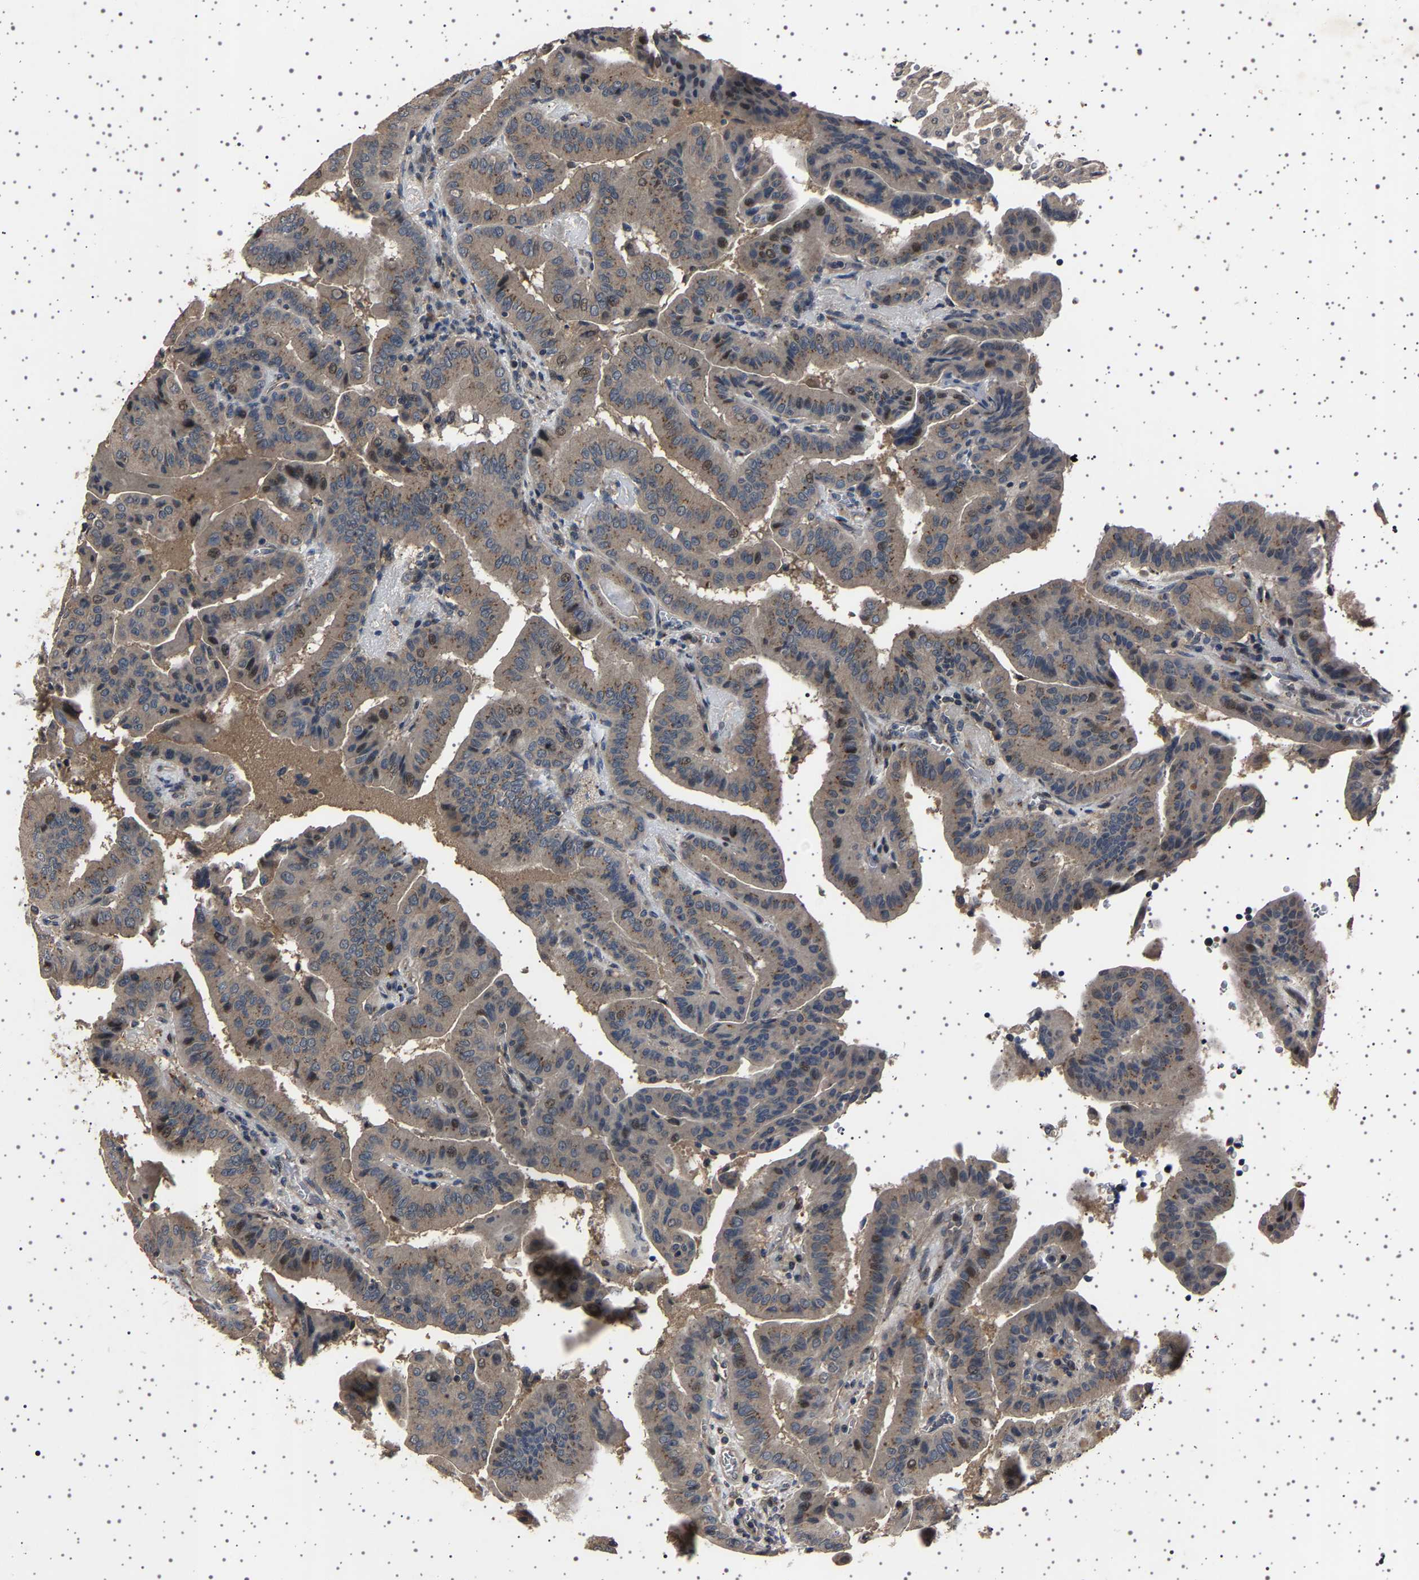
{"staining": {"intensity": "weak", "quantity": ">75%", "location": "cytoplasmic/membranous"}, "tissue": "thyroid cancer", "cell_type": "Tumor cells", "image_type": "cancer", "snomed": [{"axis": "morphology", "description": "Papillary adenocarcinoma, NOS"}, {"axis": "topography", "description": "Thyroid gland"}], "caption": "Immunohistochemical staining of thyroid papillary adenocarcinoma reveals weak cytoplasmic/membranous protein expression in about >75% of tumor cells.", "gene": "NCKAP1", "patient": {"sex": "male", "age": 33}}